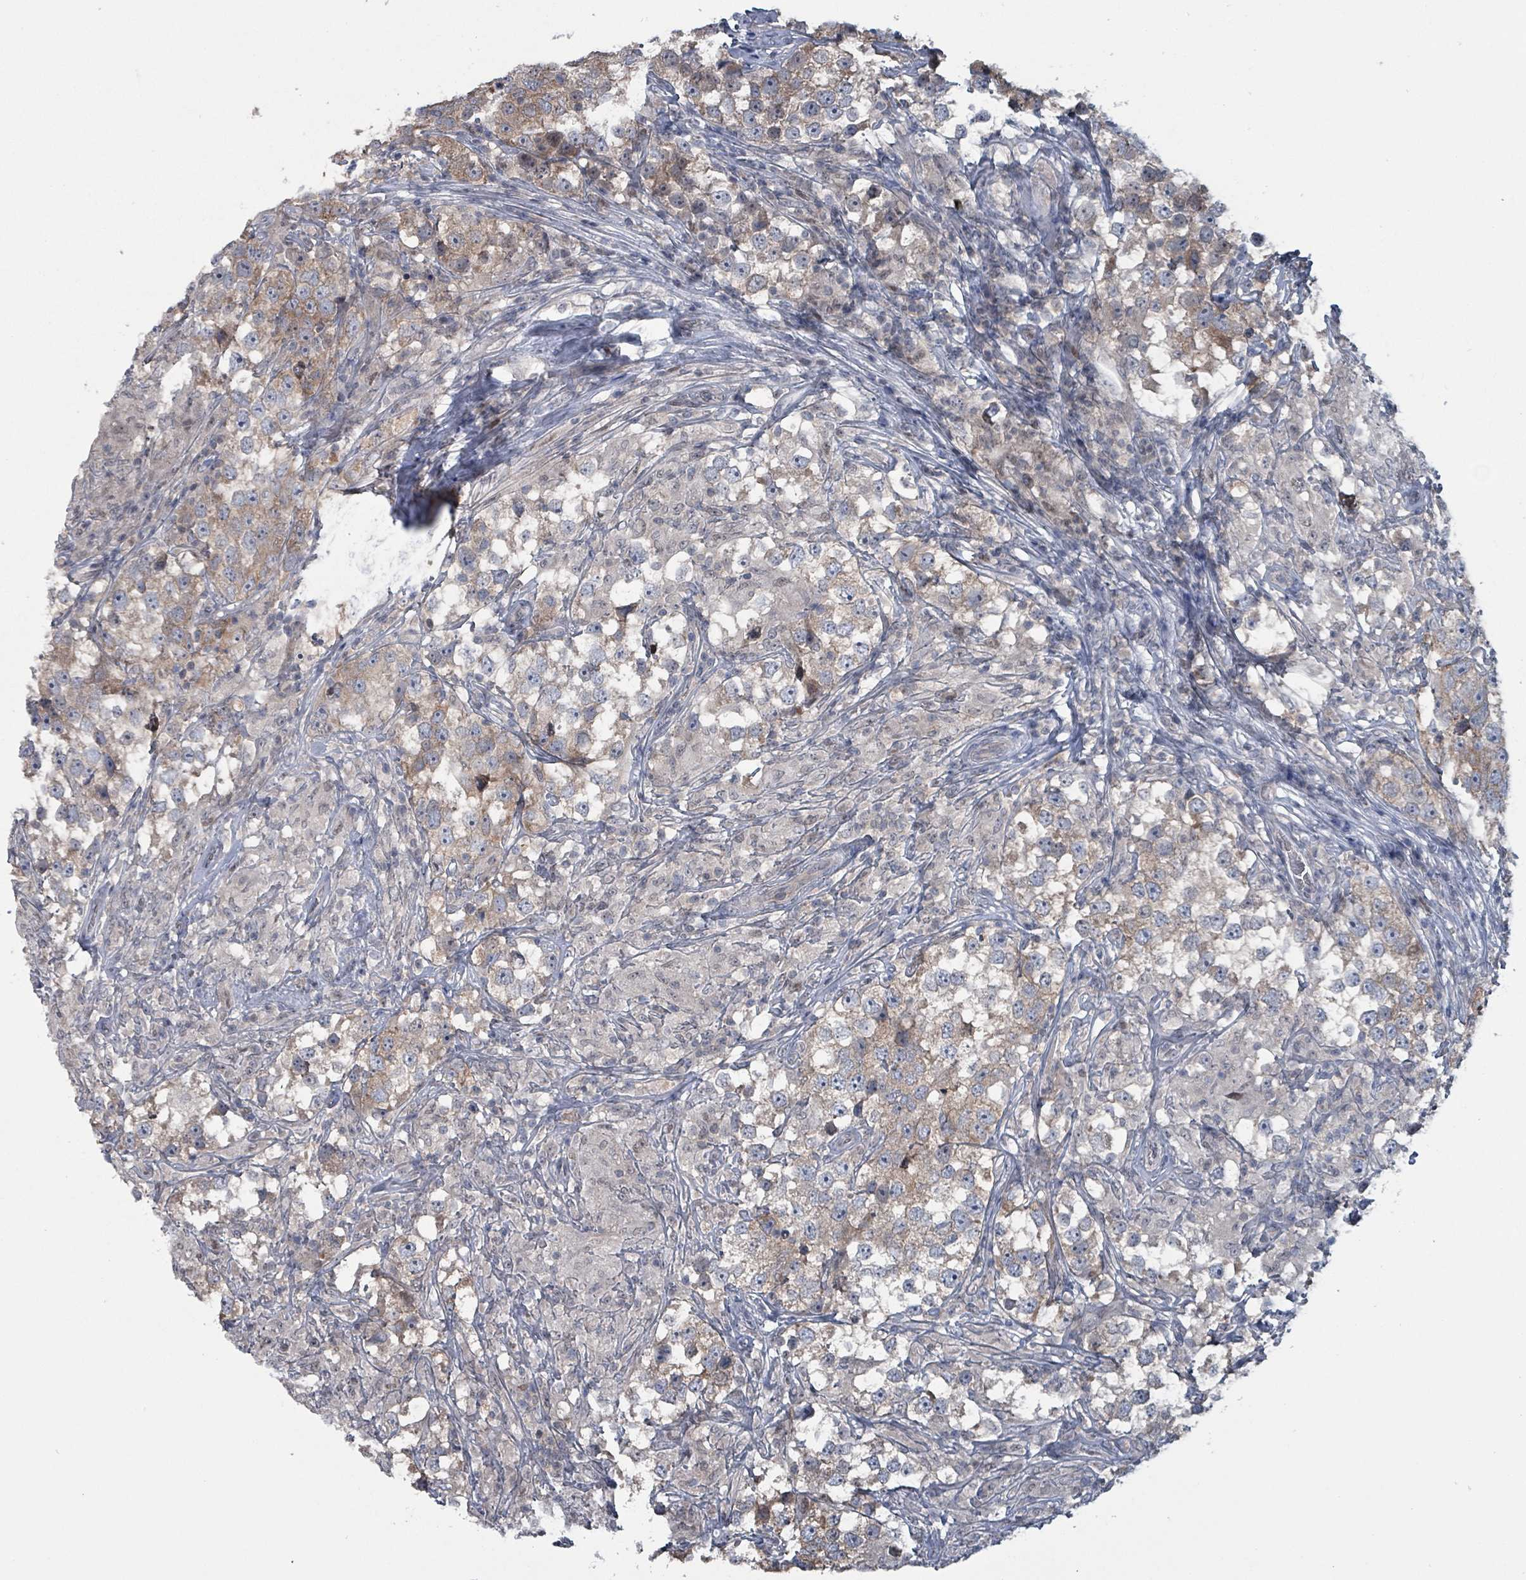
{"staining": {"intensity": "moderate", "quantity": "<25%", "location": "cytoplasmic/membranous"}, "tissue": "testis cancer", "cell_type": "Tumor cells", "image_type": "cancer", "snomed": [{"axis": "morphology", "description": "Seminoma, NOS"}, {"axis": "topography", "description": "Testis"}], "caption": "Seminoma (testis) stained for a protein (brown) demonstrates moderate cytoplasmic/membranous positive staining in about <25% of tumor cells.", "gene": "BIVM", "patient": {"sex": "male", "age": 46}}